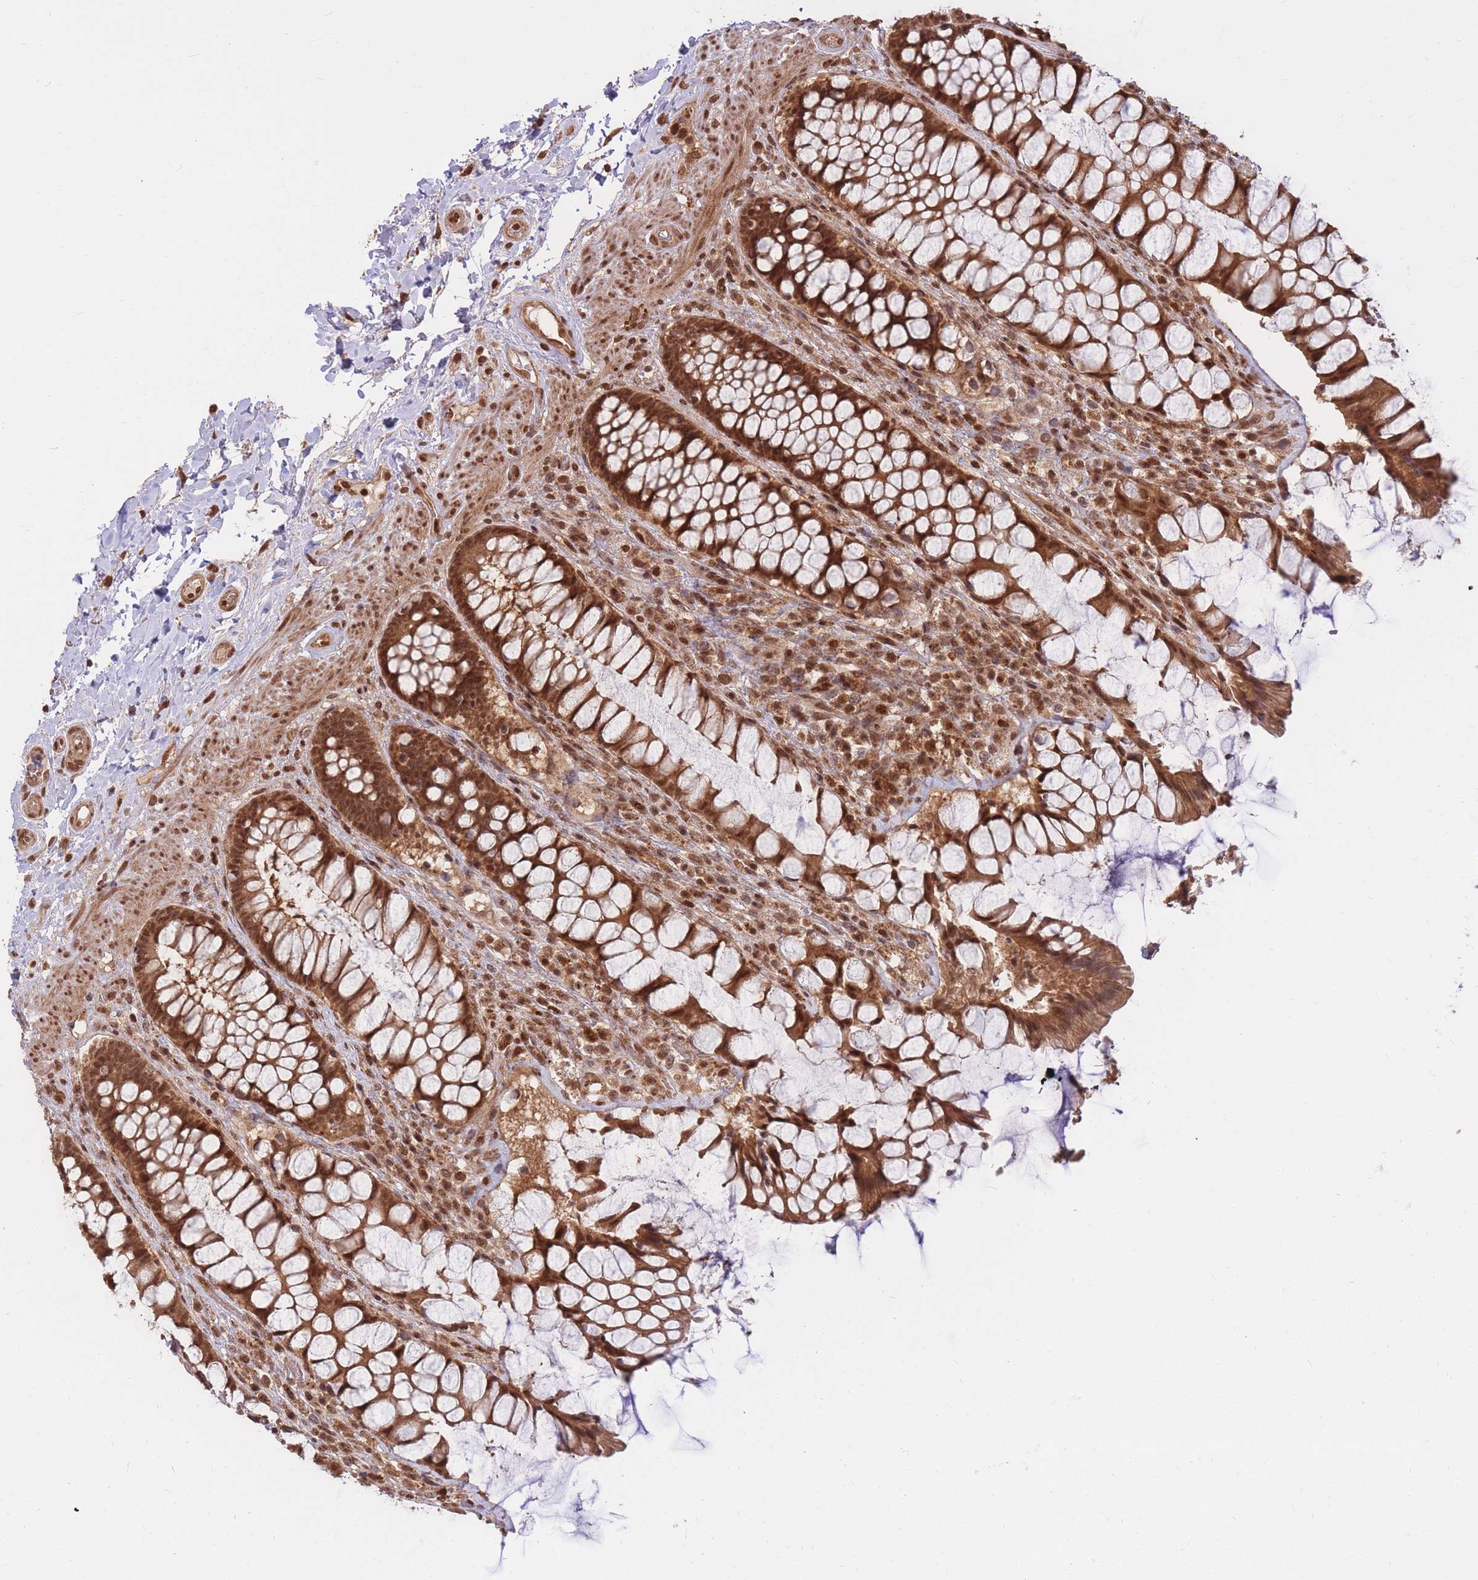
{"staining": {"intensity": "strong", "quantity": ">75%", "location": "cytoplasmic/membranous,nuclear"}, "tissue": "rectum", "cell_type": "Glandular cells", "image_type": "normal", "snomed": [{"axis": "morphology", "description": "Normal tissue, NOS"}, {"axis": "topography", "description": "Rectum"}], "caption": "Rectum stained with IHC reveals strong cytoplasmic/membranous,nuclear positivity in approximately >75% of glandular cells.", "gene": "SRA1", "patient": {"sex": "female", "age": 58}}